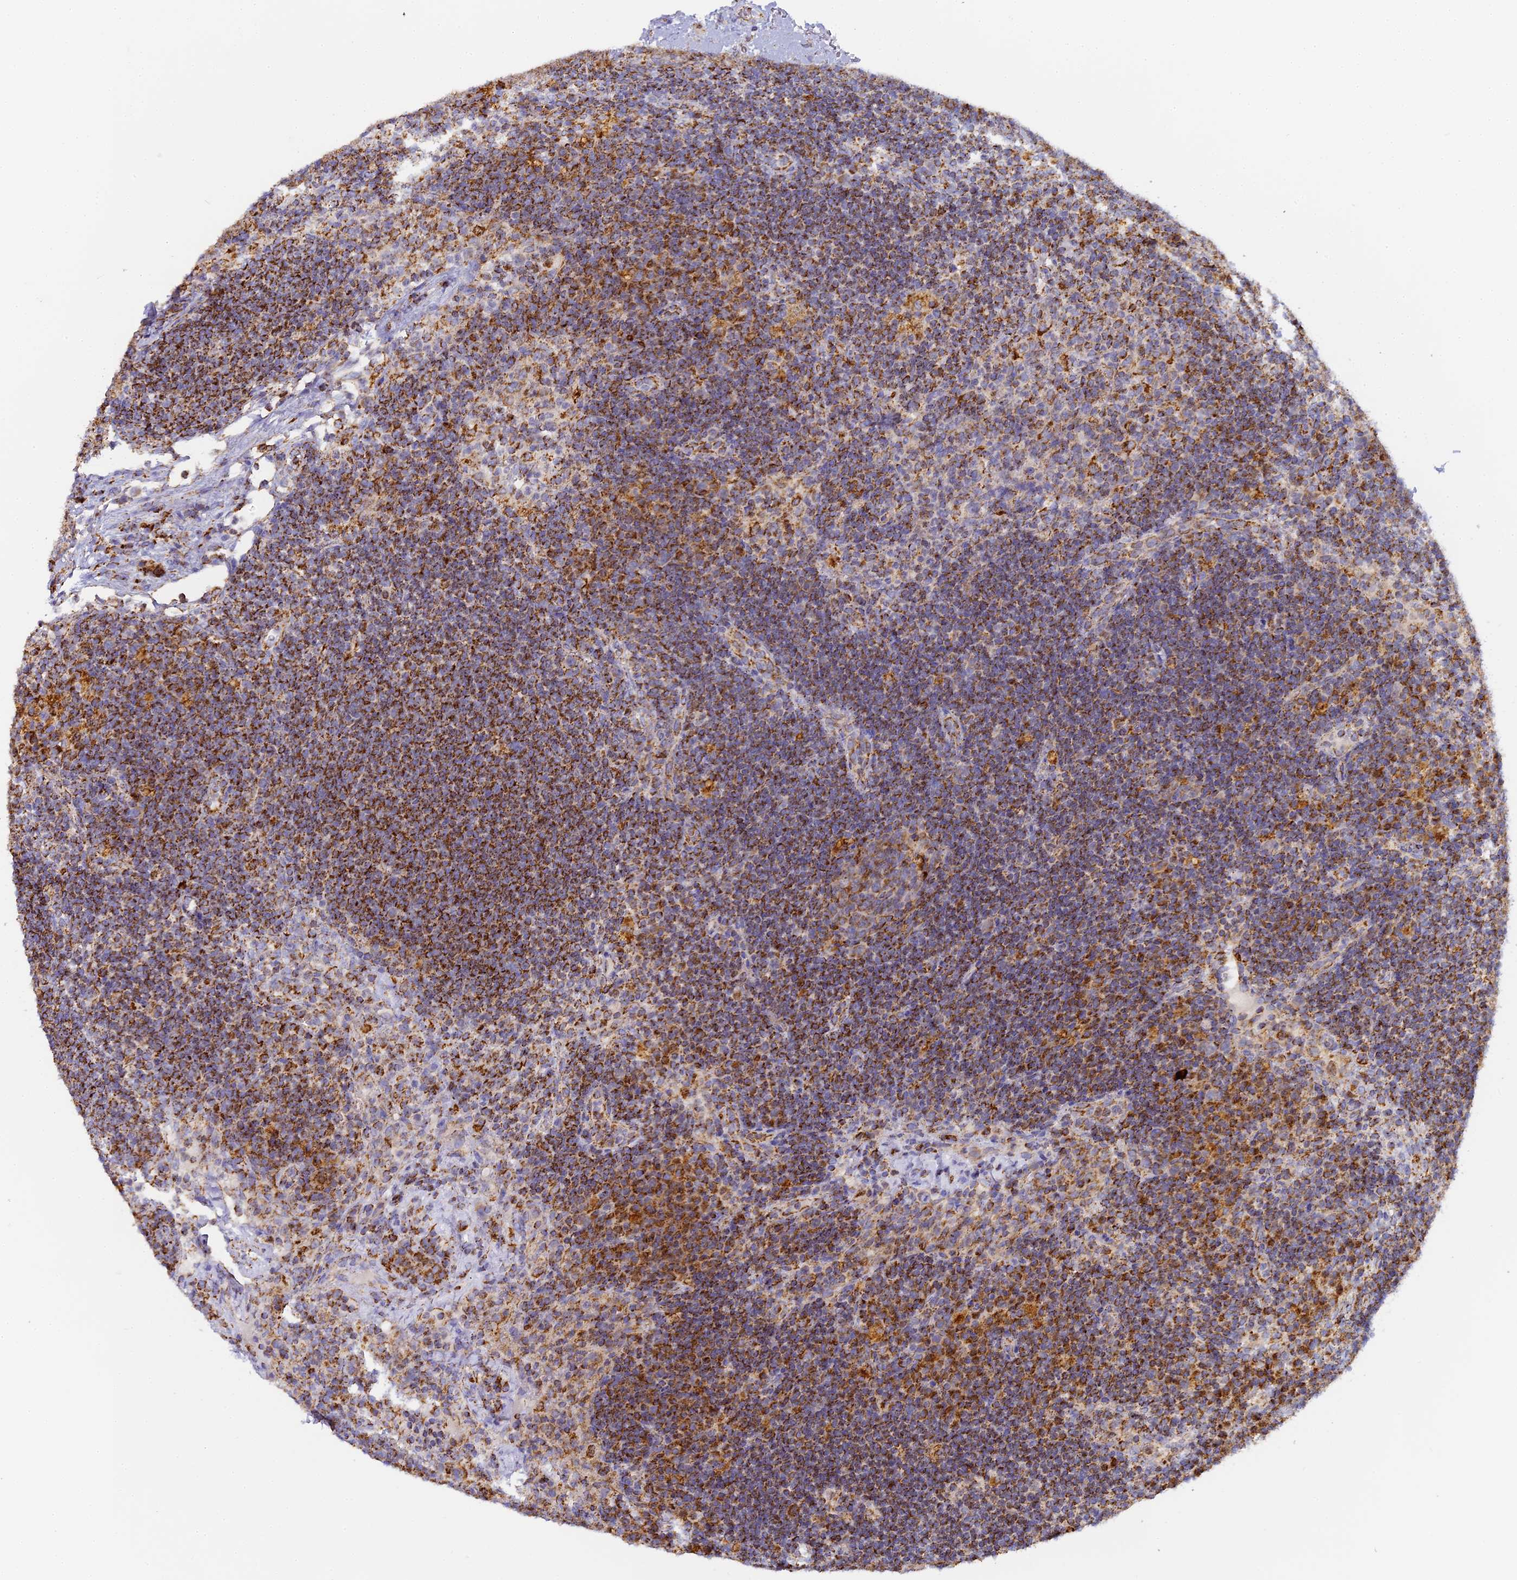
{"staining": {"intensity": "moderate", "quantity": "25%-75%", "location": "cytoplasmic/membranous"}, "tissue": "lymph node", "cell_type": "Germinal center cells", "image_type": "normal", "snomed": [{"axis": "morphology", "description": "Normal tissue, NOS"}, {"axis": "topography", "description": "Lymph node"}], "caption": "Unremarkable lymph node demonstrates moderate cytoplasmic/membranous staining in approximately 25%-75% of germinal center cells (brown staining indicates protein expression, while blue staining denotes nuclei)..", "gene": "DONSON", "patient": {"sex": "female", "age": 70}}